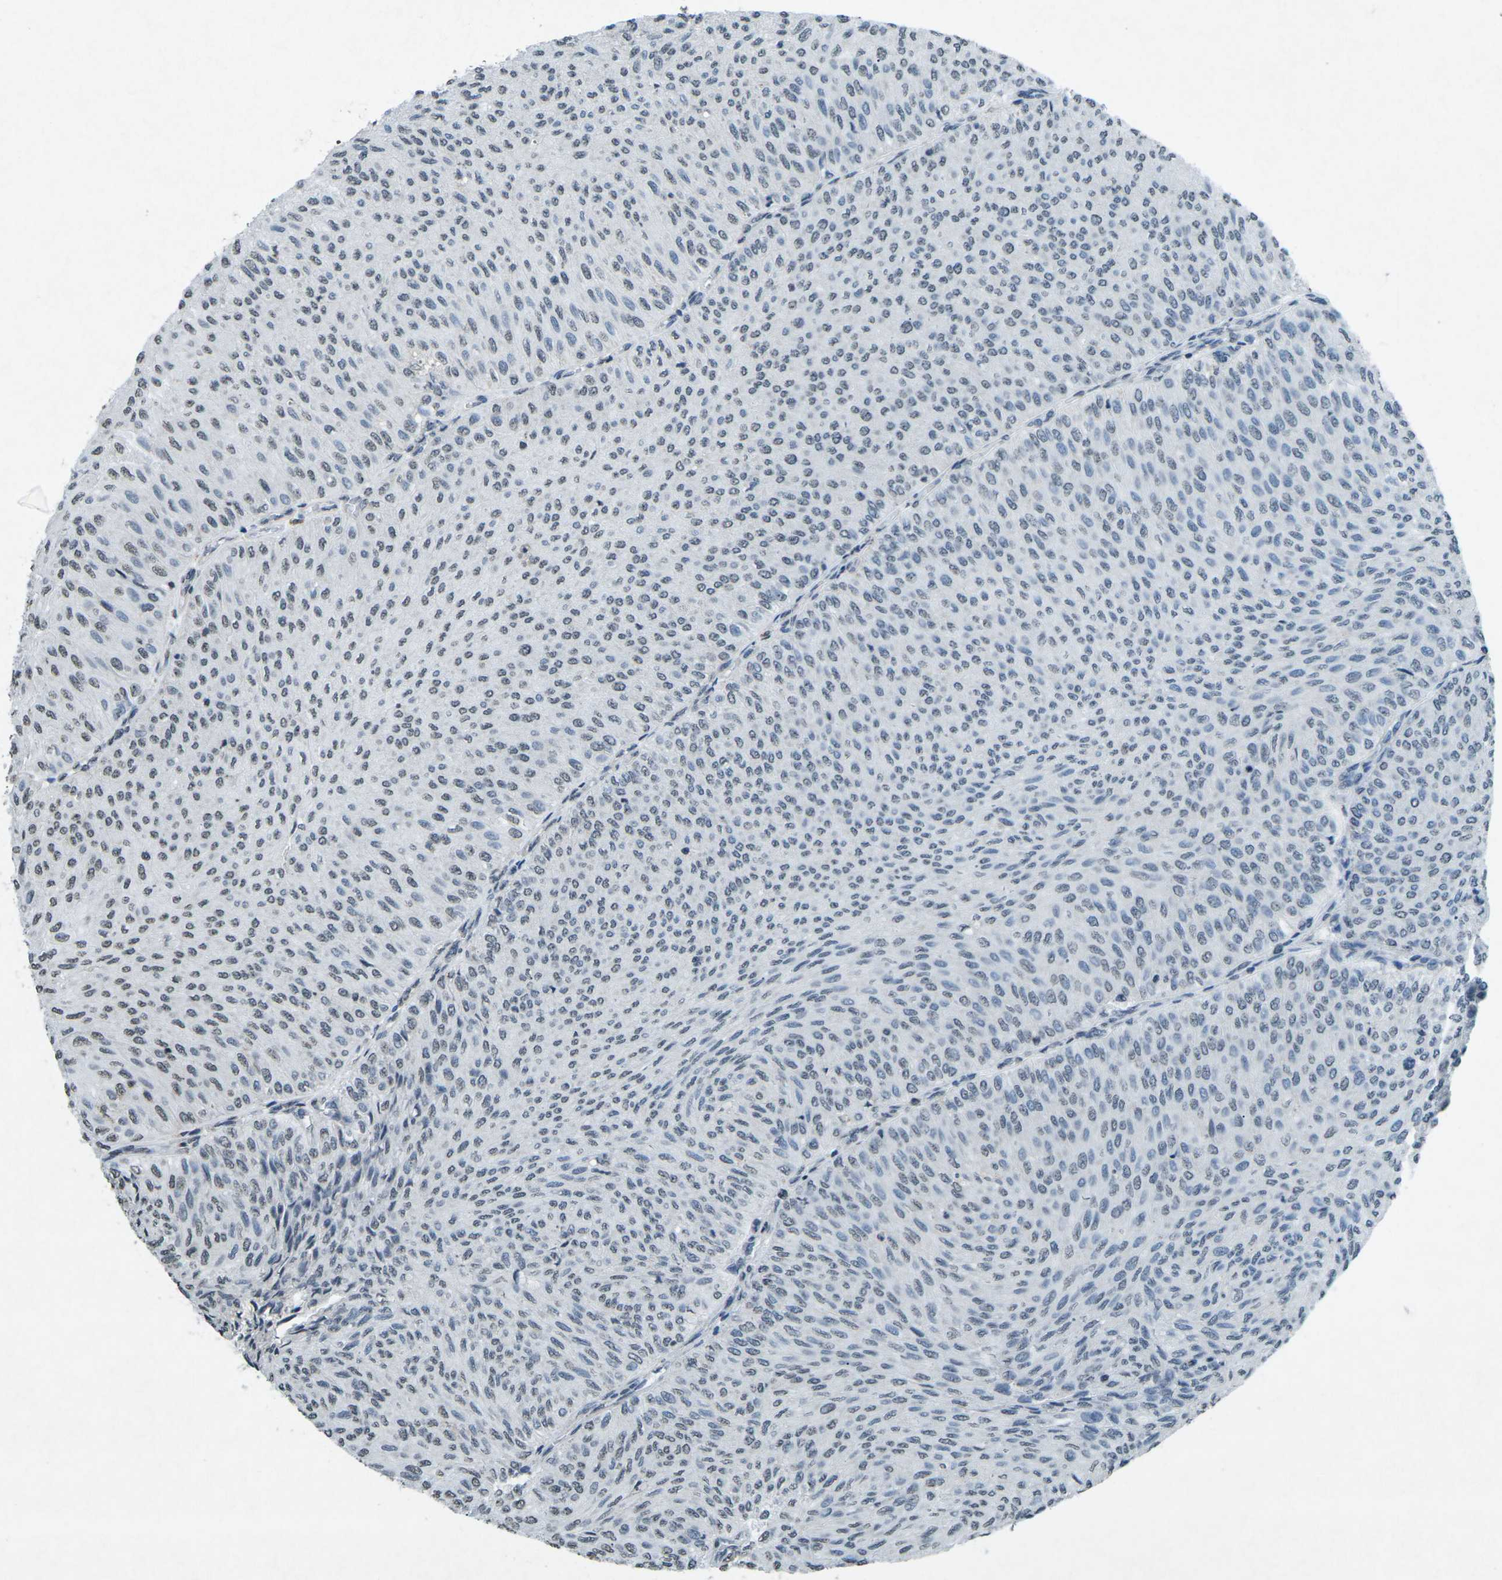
{"staining": {"intensity": "weak", "quantity": "<25%", "location": "nuclear"}, "tissue": "urothelial cancer", "cell_type": "Tumor cells", "image_type": "cancer", "snomed": [{"axis": "morphology", "description": "Urothelial carcinoma, Low grade"}, {"axis": "topography", "description": "Urinary bladder"}], "caption": "Tumor cells show no significant staining in low-grade urothelial carcinoma. (DAB (3,3'-diaminobenzidine) immunohistochemistry visualized using brightfield microscopy, high magnification).", "gene": "TFR2", "patient": {"sex": "male", "age": 78}}